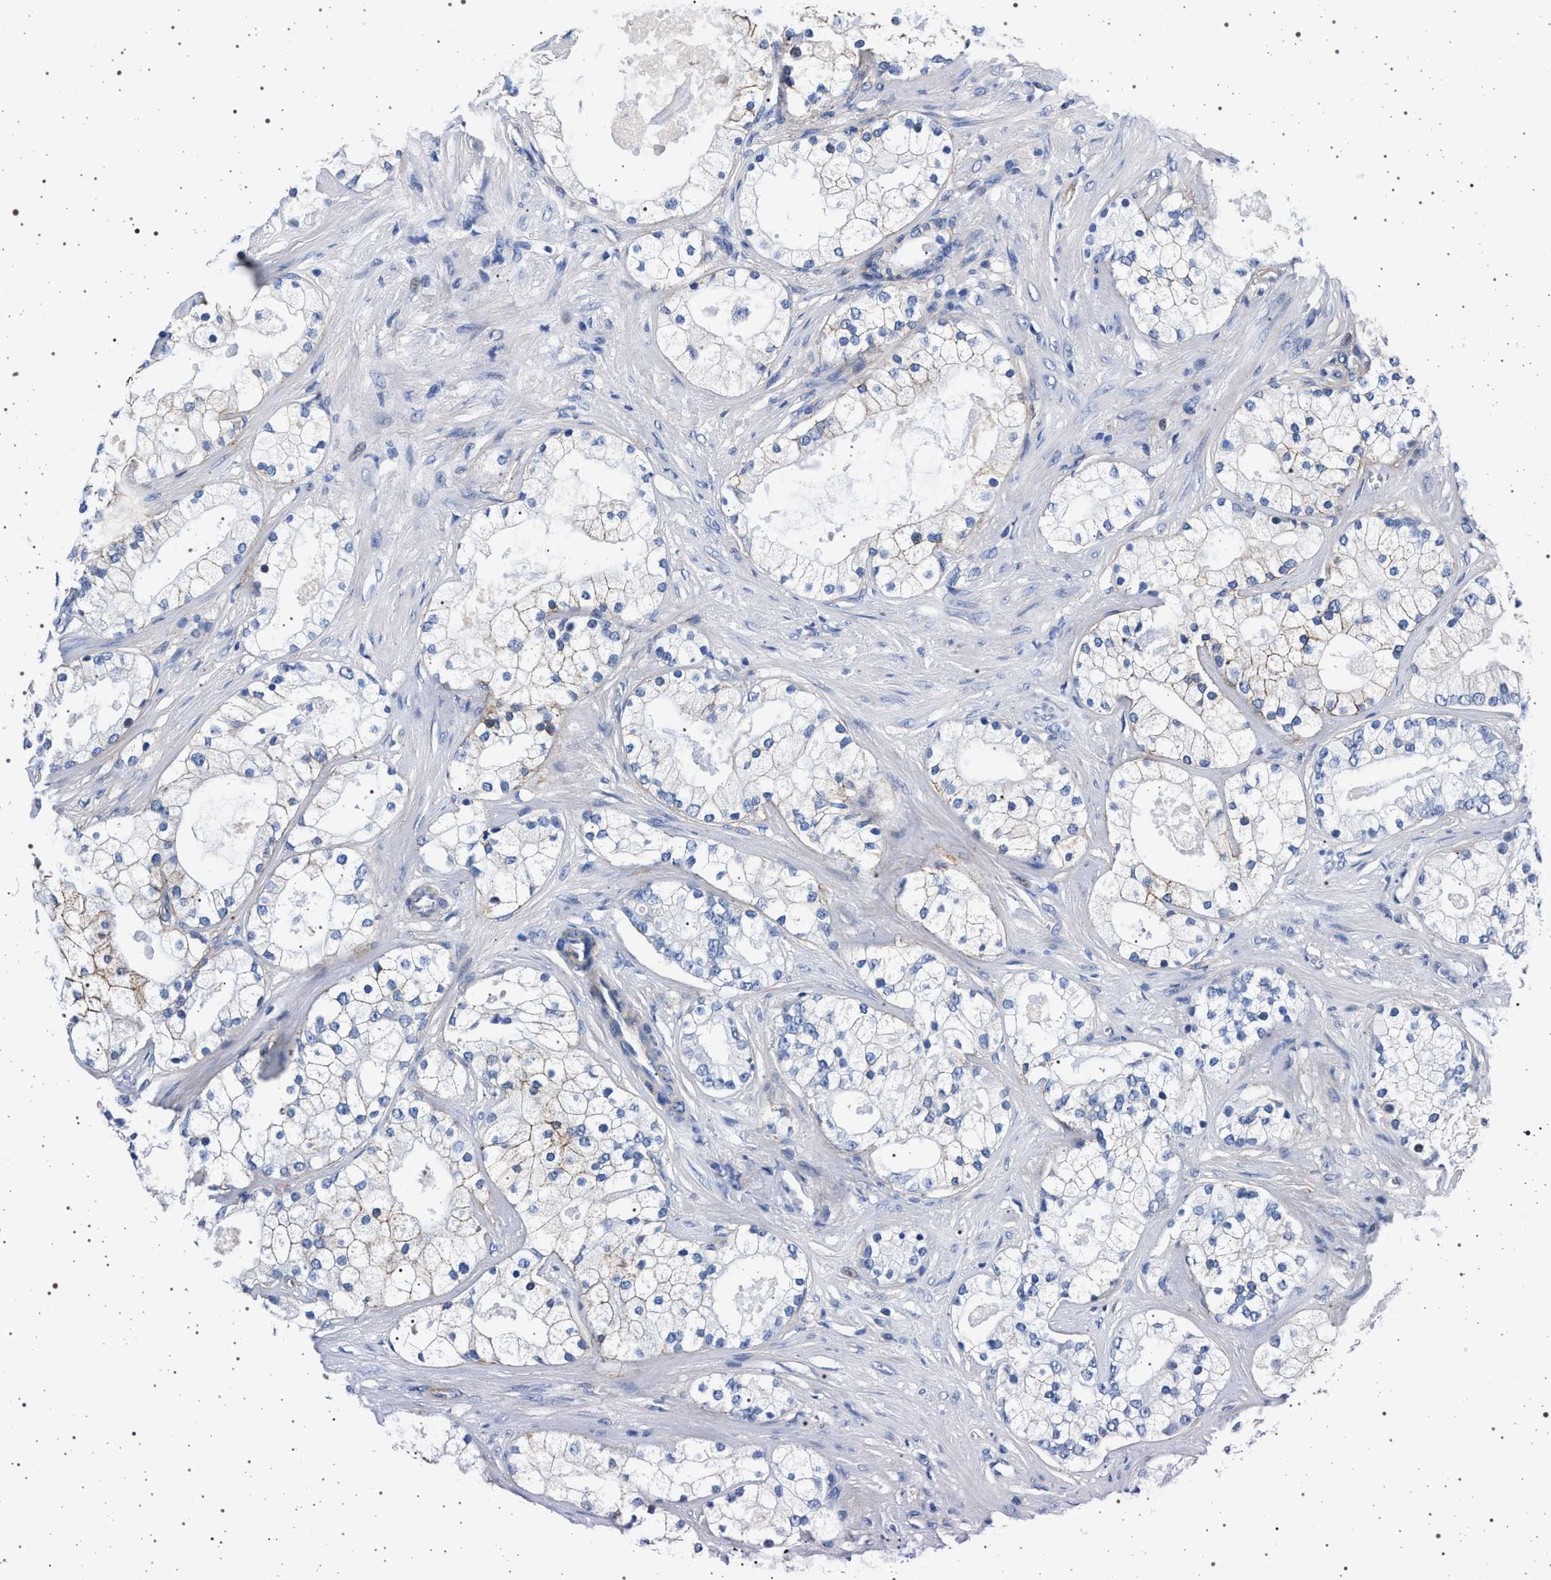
{"staining": {"intensity": "negative", "quantity": "none", "location": "none"}, "tissue": "prostate cancer", "cell_type": "Tumor cells", "image_type": "cancer", "snomed": [{"axis": "morphology", "description": "Adenocarcinoma, Low grade"}, {"axis": "topography", "description": "Prostate"}], "caption": "There is no significant staining in tumor cells of adenocarcinoma (low-grade) (prostate). (Immunohistochemistry (ihc), brightfield microscopy, high magnification).", "gene": "SLC9A1", "patient": {"sex": "male", "age": 58}}